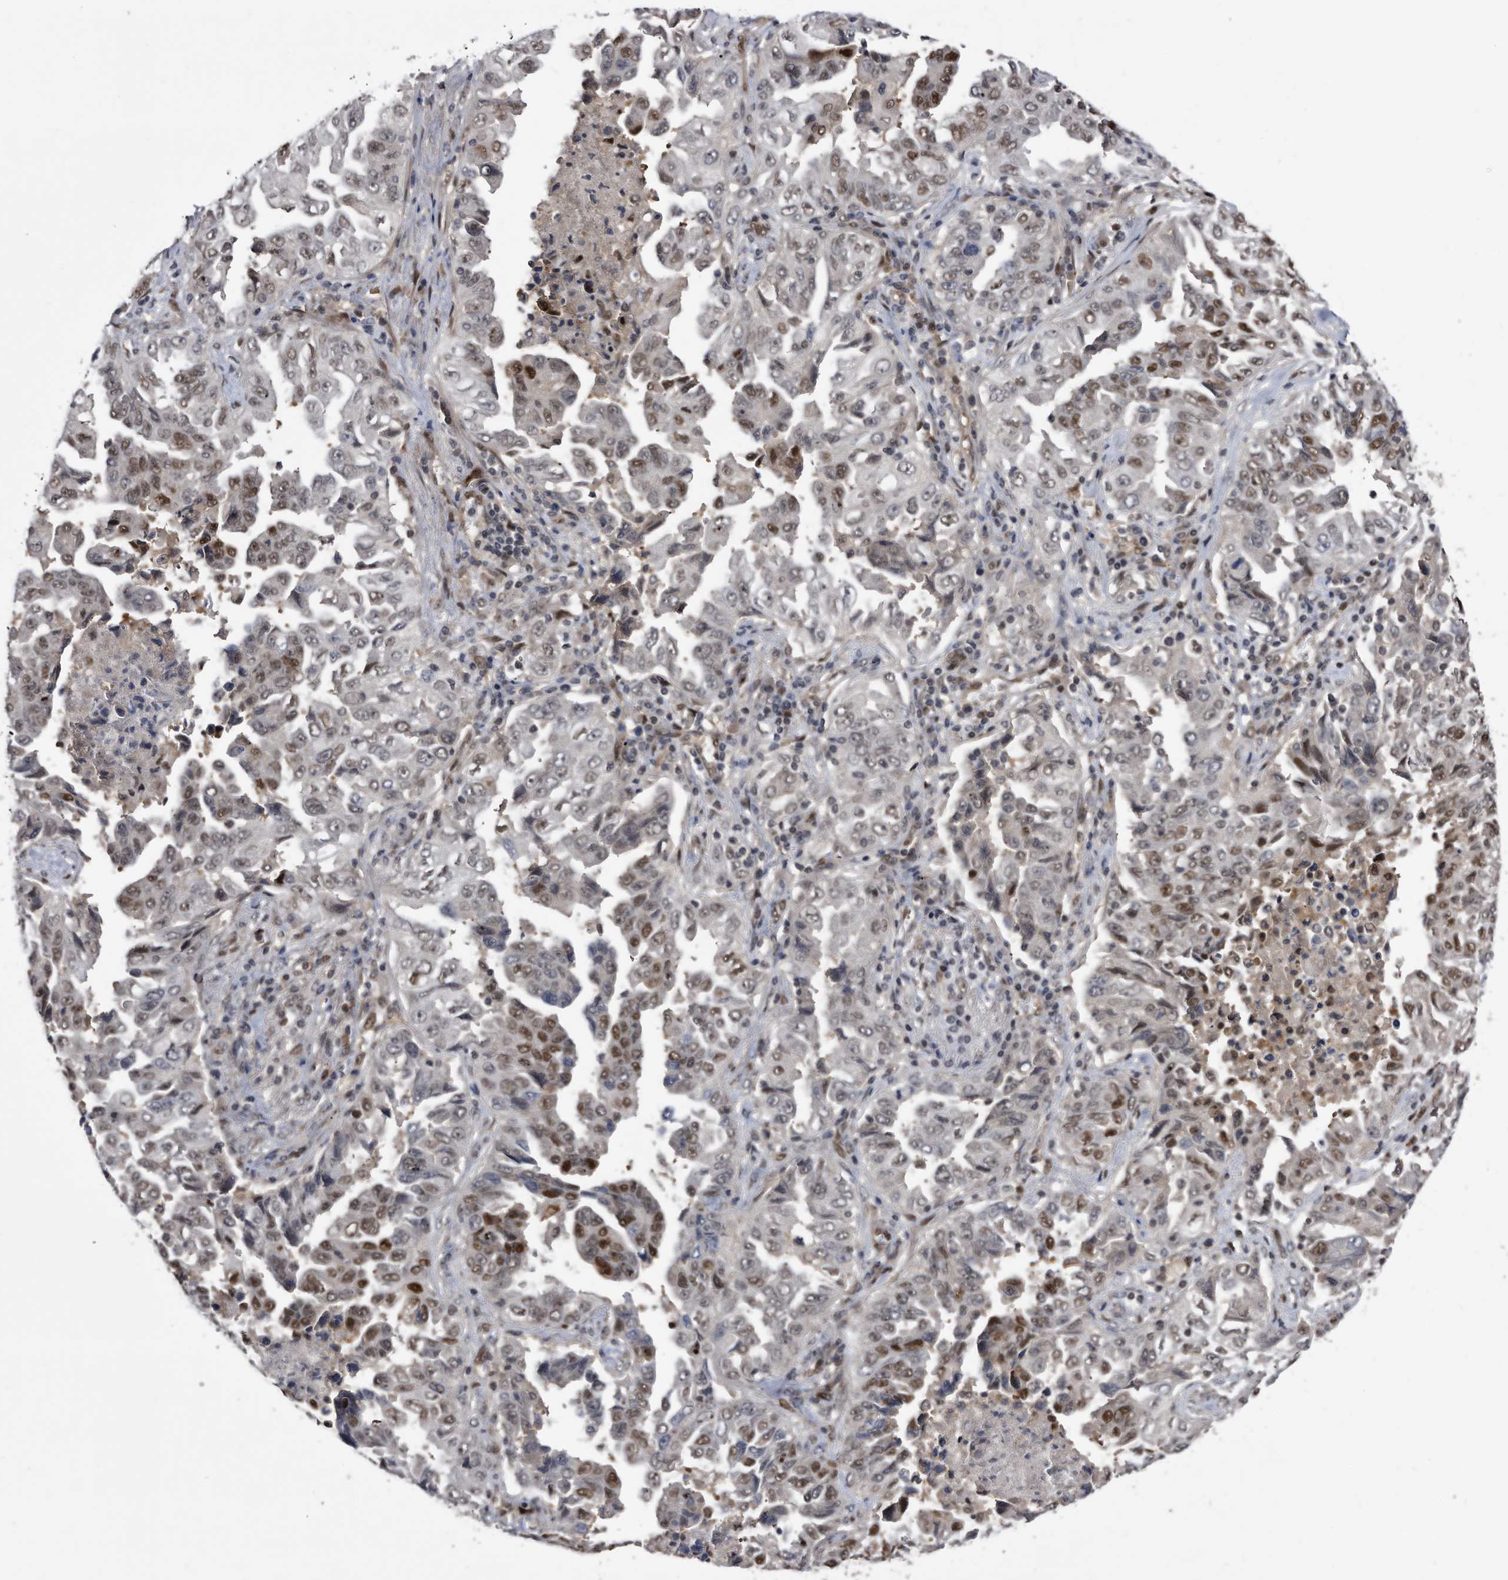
{"staining": {"intensity": "moderate", "quantity": "25%-75%", "location": "nuclear"}, "tissue": "lung cancer", "cell_type": "Tumor cells", "image_type": "cancer", "snomed": [{"axis": "morphology", "description": "Adenocarcinoma, NOS"}, {"axis": "topography", "description": "Lung"}], "caption": "This is an image of IHC staining of lung cancer, which shows moderate expression in the nuclear of tumor cells.", "gene": "RAD23B", "patient": {"sex": "female", "age": 51}}